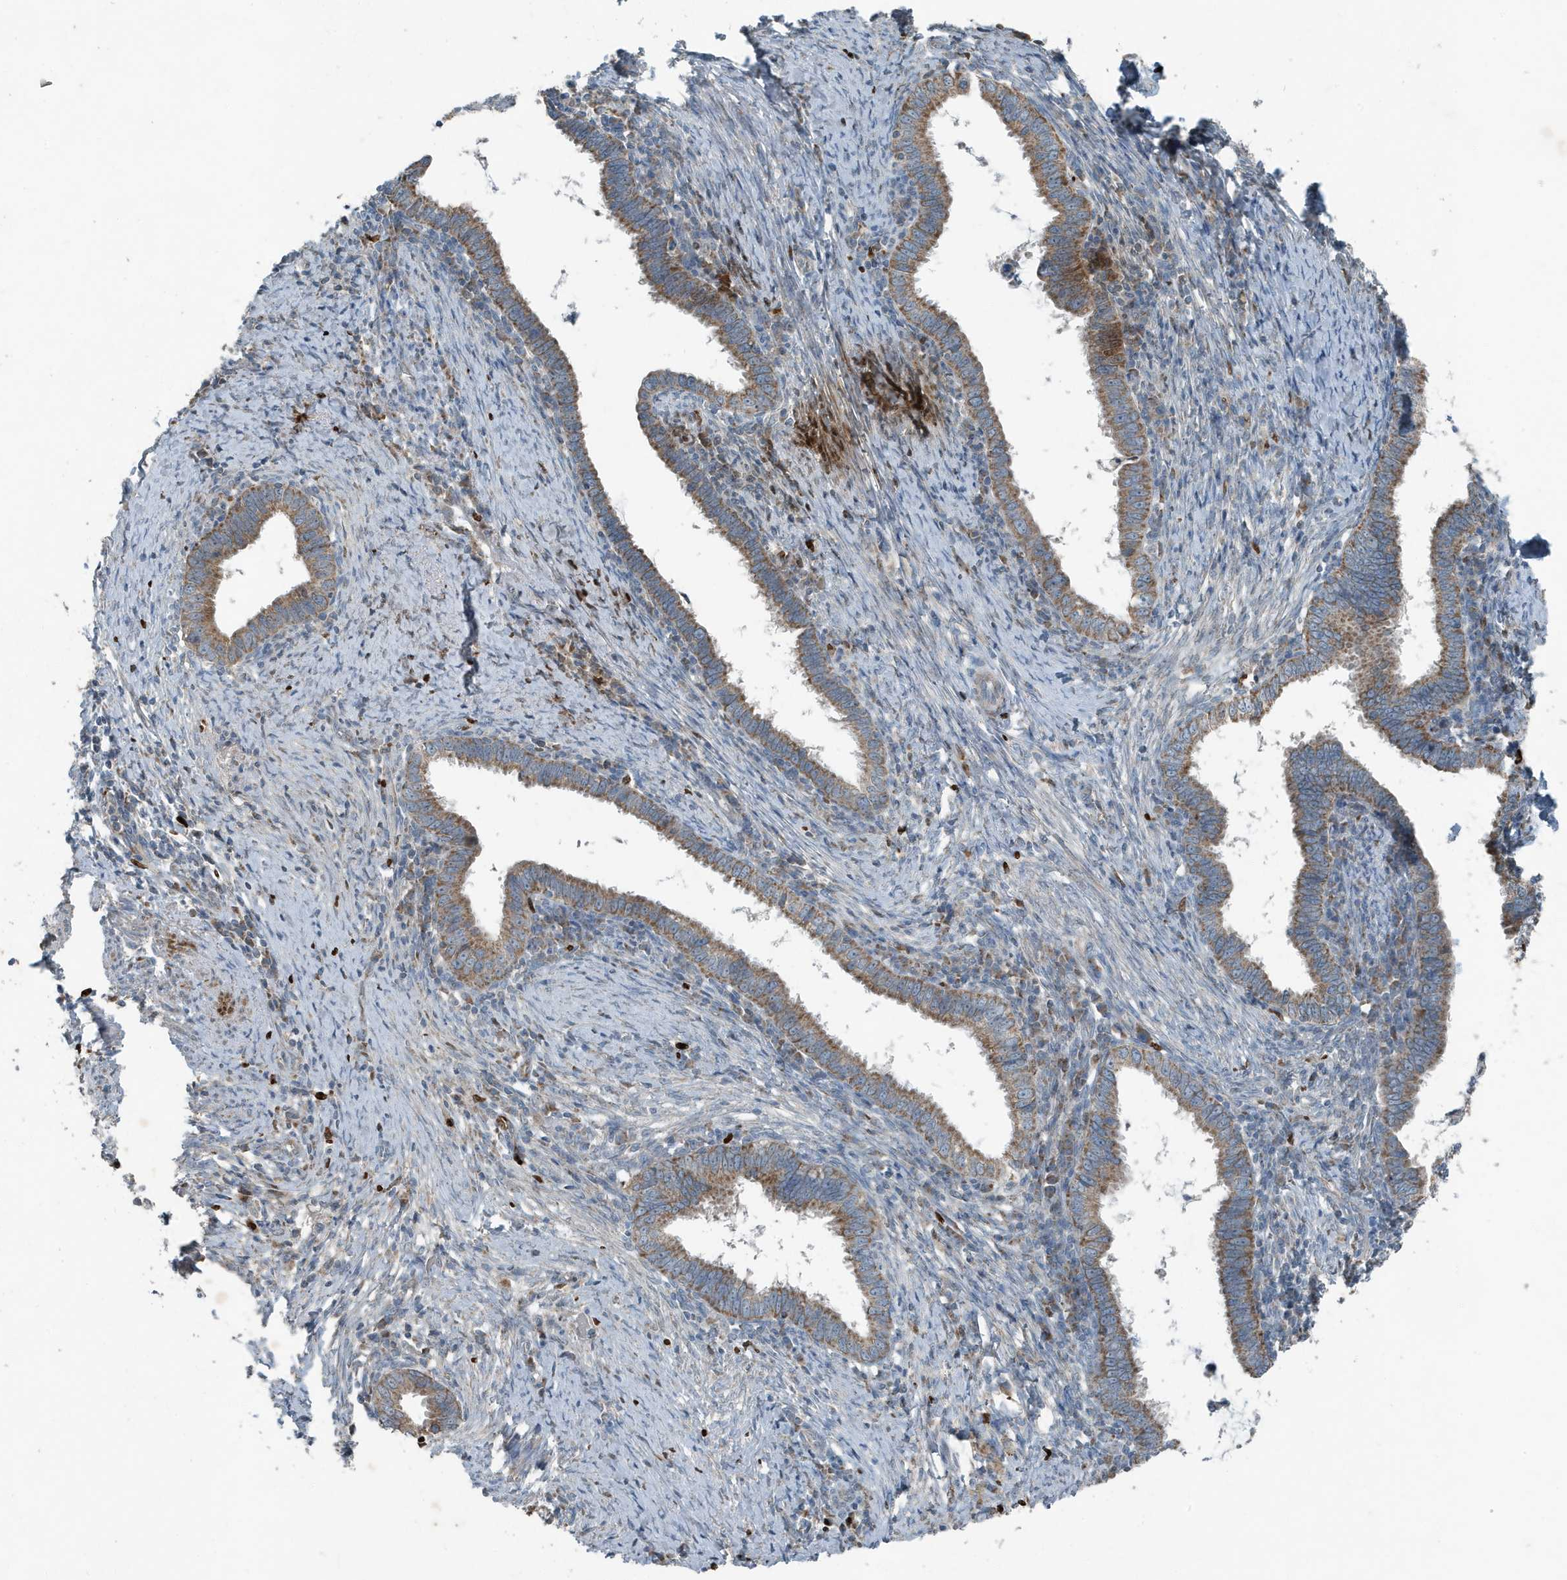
{"staining": {"intensity": "moderate", "quantity": ">75%", "location": "cytoplasmic/membranous"}, "tissue": "cervical cancer", "cell_type": "Tumor cells", "image_type": "cancer", "snomed": [{"axis": "morphology", "description": "Adenocarcinoma, NOS"}, {"axis": "topography", "description": "Cervix"}], "caption": "Protein expression analysis of cervical cancer exhibits moderate cytoplasmic/membranous positivity in about >75% of tumor cells.", "gene": "MT-CYB", "patient": {"sex": "female", "age": 36}}